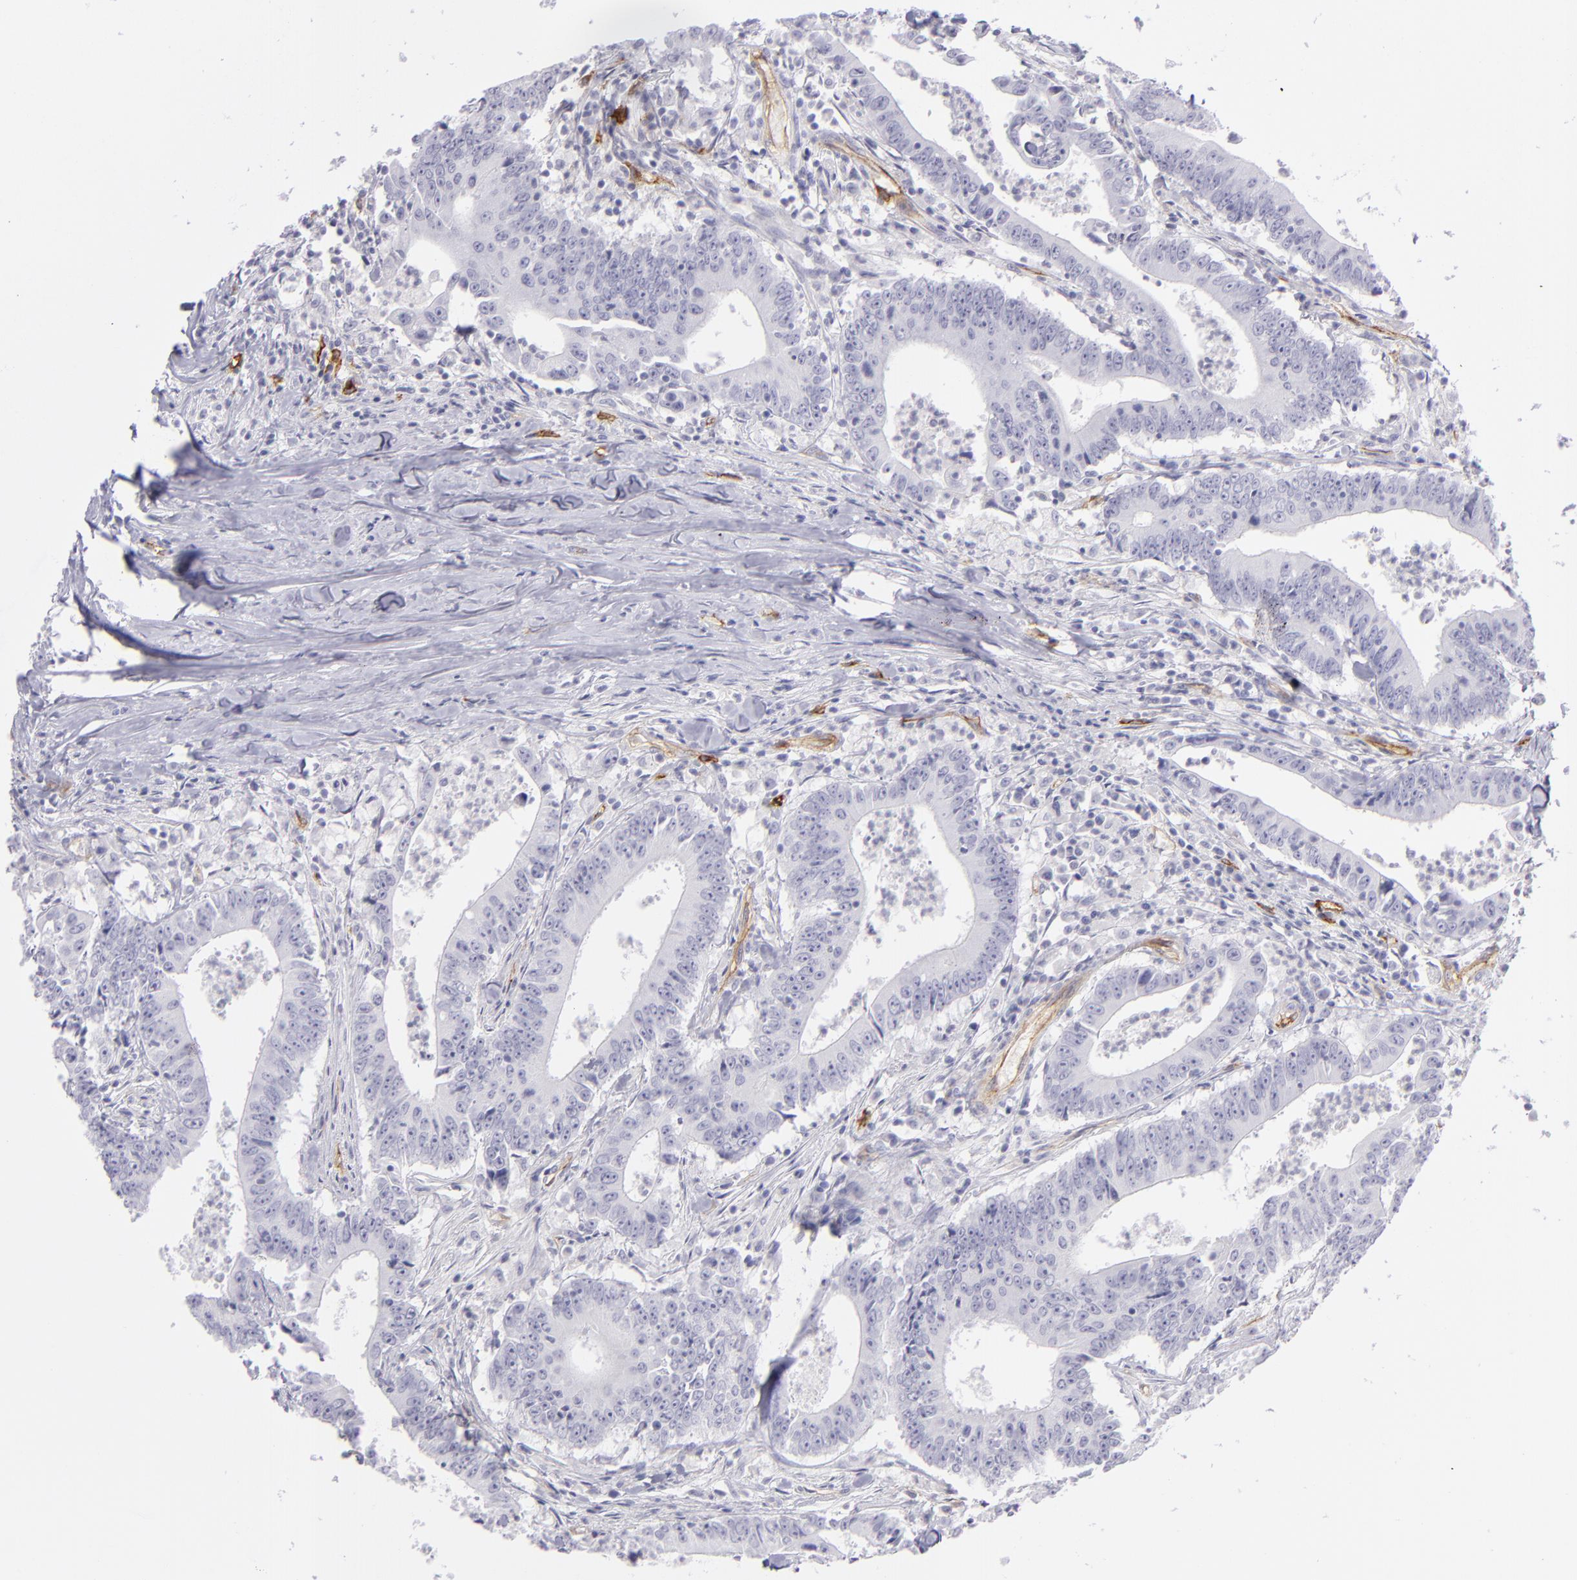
{"staining": {"intensity": "negative", "quantity": "none", "location": "none"}, "tissue": "colorectal cancer", "cell_type": "Tumor cells", "image_type": "cancer", "snomed": [{"axis": "morphology", "description": "Adenocarcinoma, NOS"}, {"axis": "topography", "description": "Colon"}], "caption": "IHC of adenocarcinoma (colorectal) displays no staining in tumor cells.", "gene": "THBD", "patient": {"sex": "male", "age": 55}}